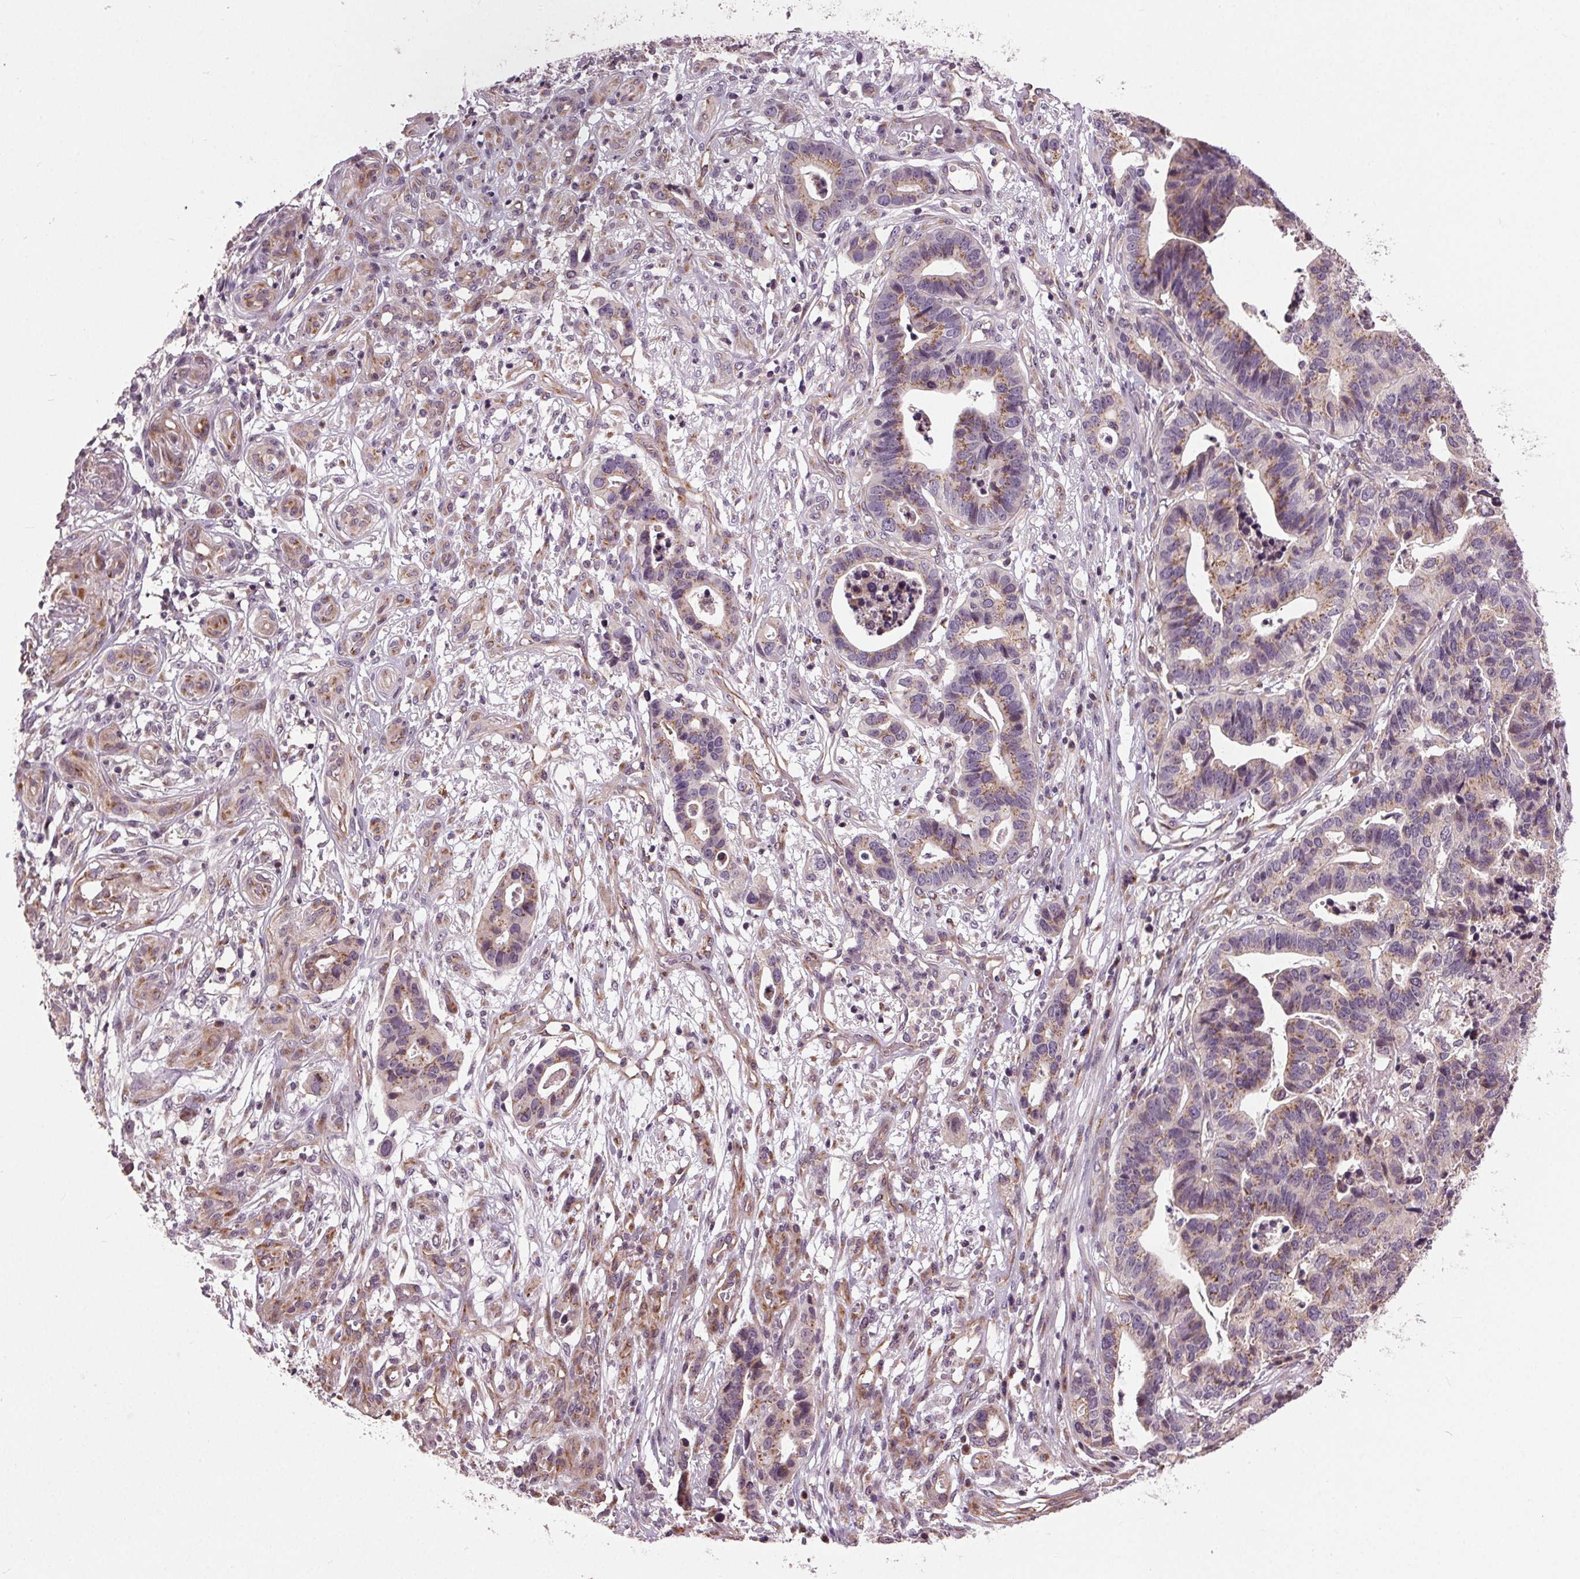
{"staining": {"intensity": "moderate", "quantity": "<25%", "location": "cytoplasmic/membranous"}, "tissue": "stomach cancer", "cell_type": "Tumor cells", "image_type": "cancer", "snomed": [{"axis": "morphology", "description": "Adenocarcinoma, NOS"}, {"axis": "topography", "description": "Stomach, upper"}], "caption": "Human stomach cancer (adenocarcinoma) stained for a protein (brown) shows moderate cytoplasmic/membranous positive expression in about <25% of tumor cells.", "gene": "BSDC1", "patient": {"sex": "female", "age": 67}}